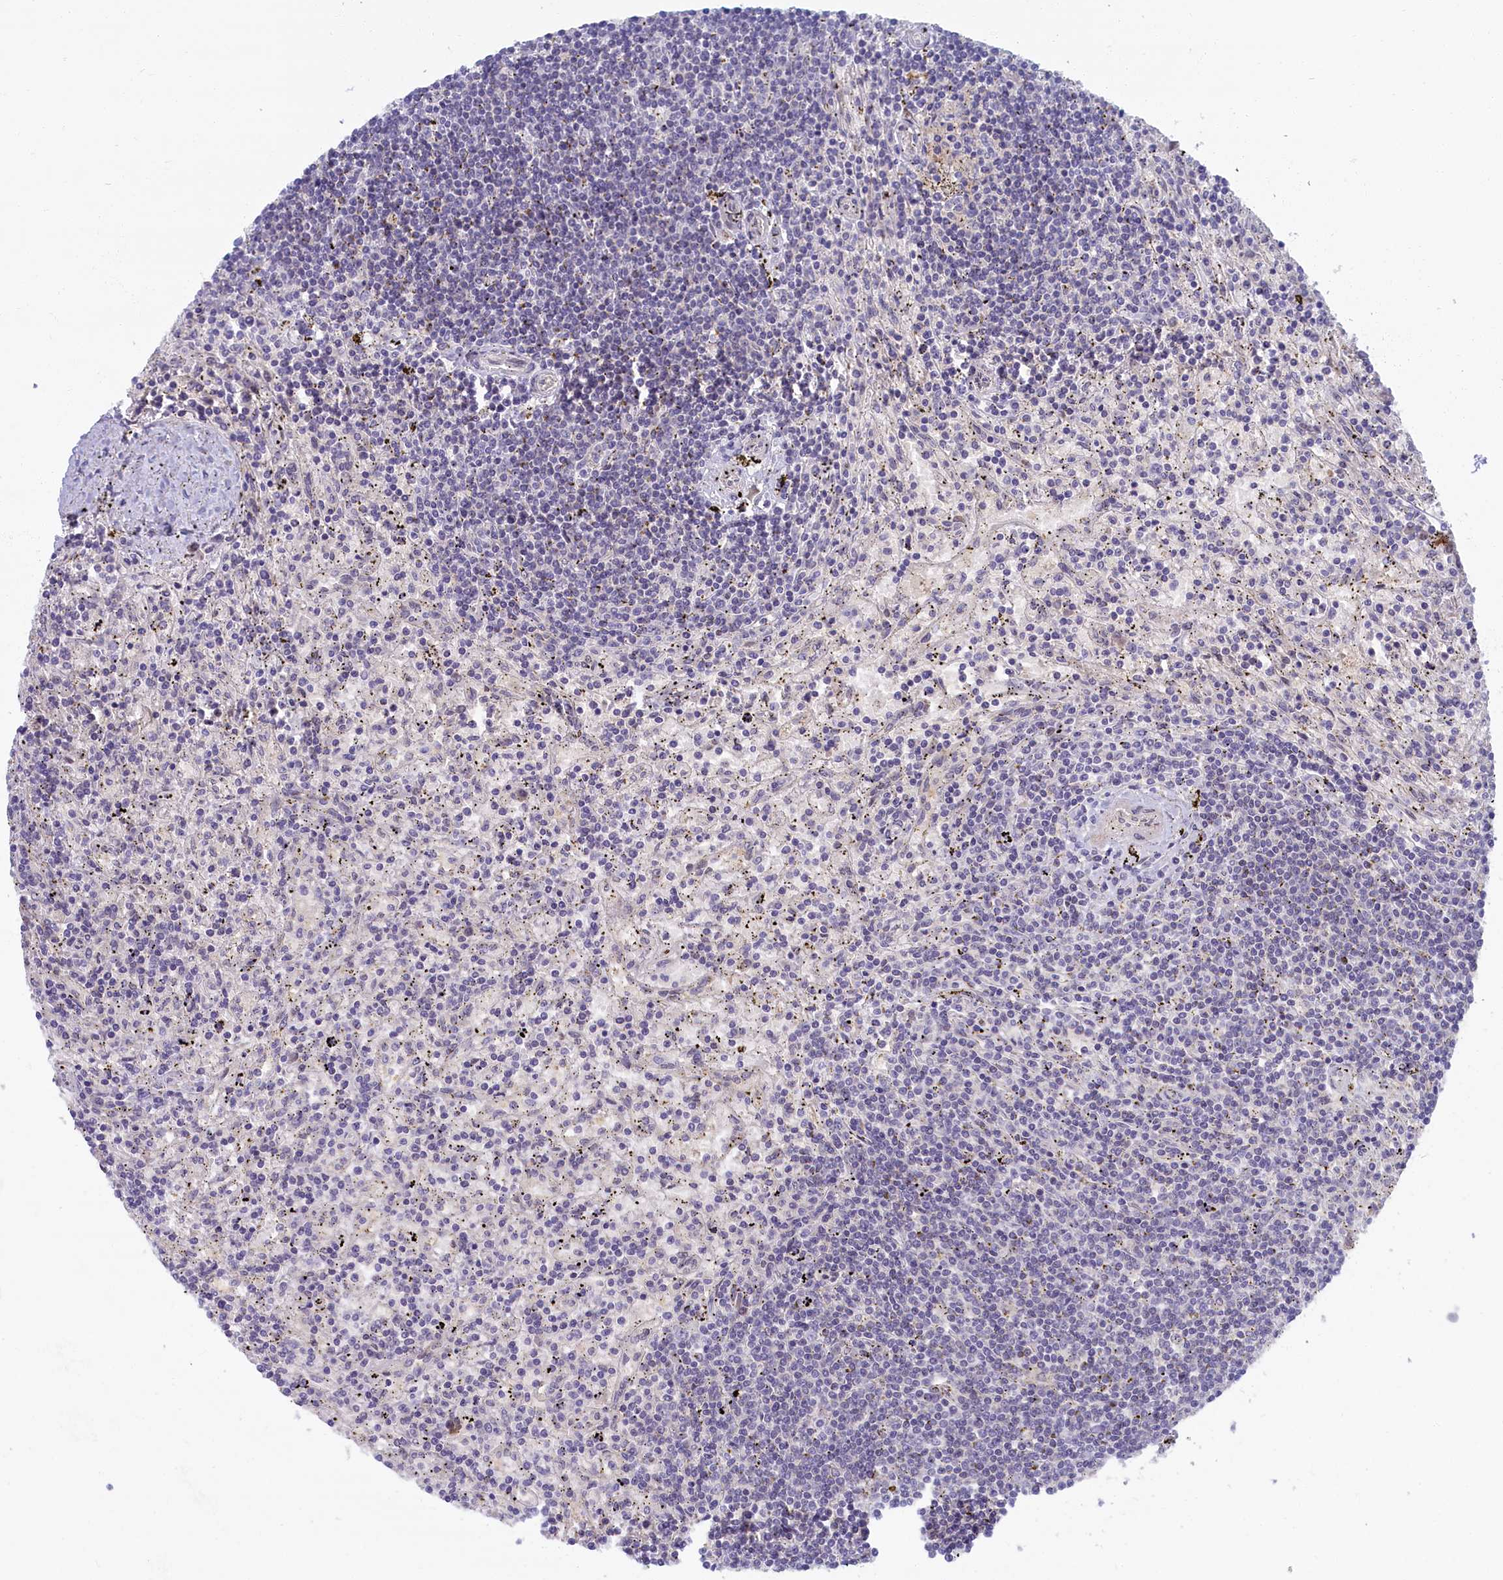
{"staining": {"intensity": "negative", "quantity": "none", "location": "none"}, "tissue": "lymphoma", "cell_type": "Tumor cells", "image_type": "cancer", "snomed": [{"axis": "morphology", "description": "Malignant lymphoma, non-Hodgkin's type, Low grade"}, {"axis": "topography", "description": "Spleen"}], "caption": "The immunohistochemistry (IHC) micrograph has no significant staining in tumor cells of lymphoma tissue.", "gene": "FCSK", "patient": {"sex": "male", "age": 76}}